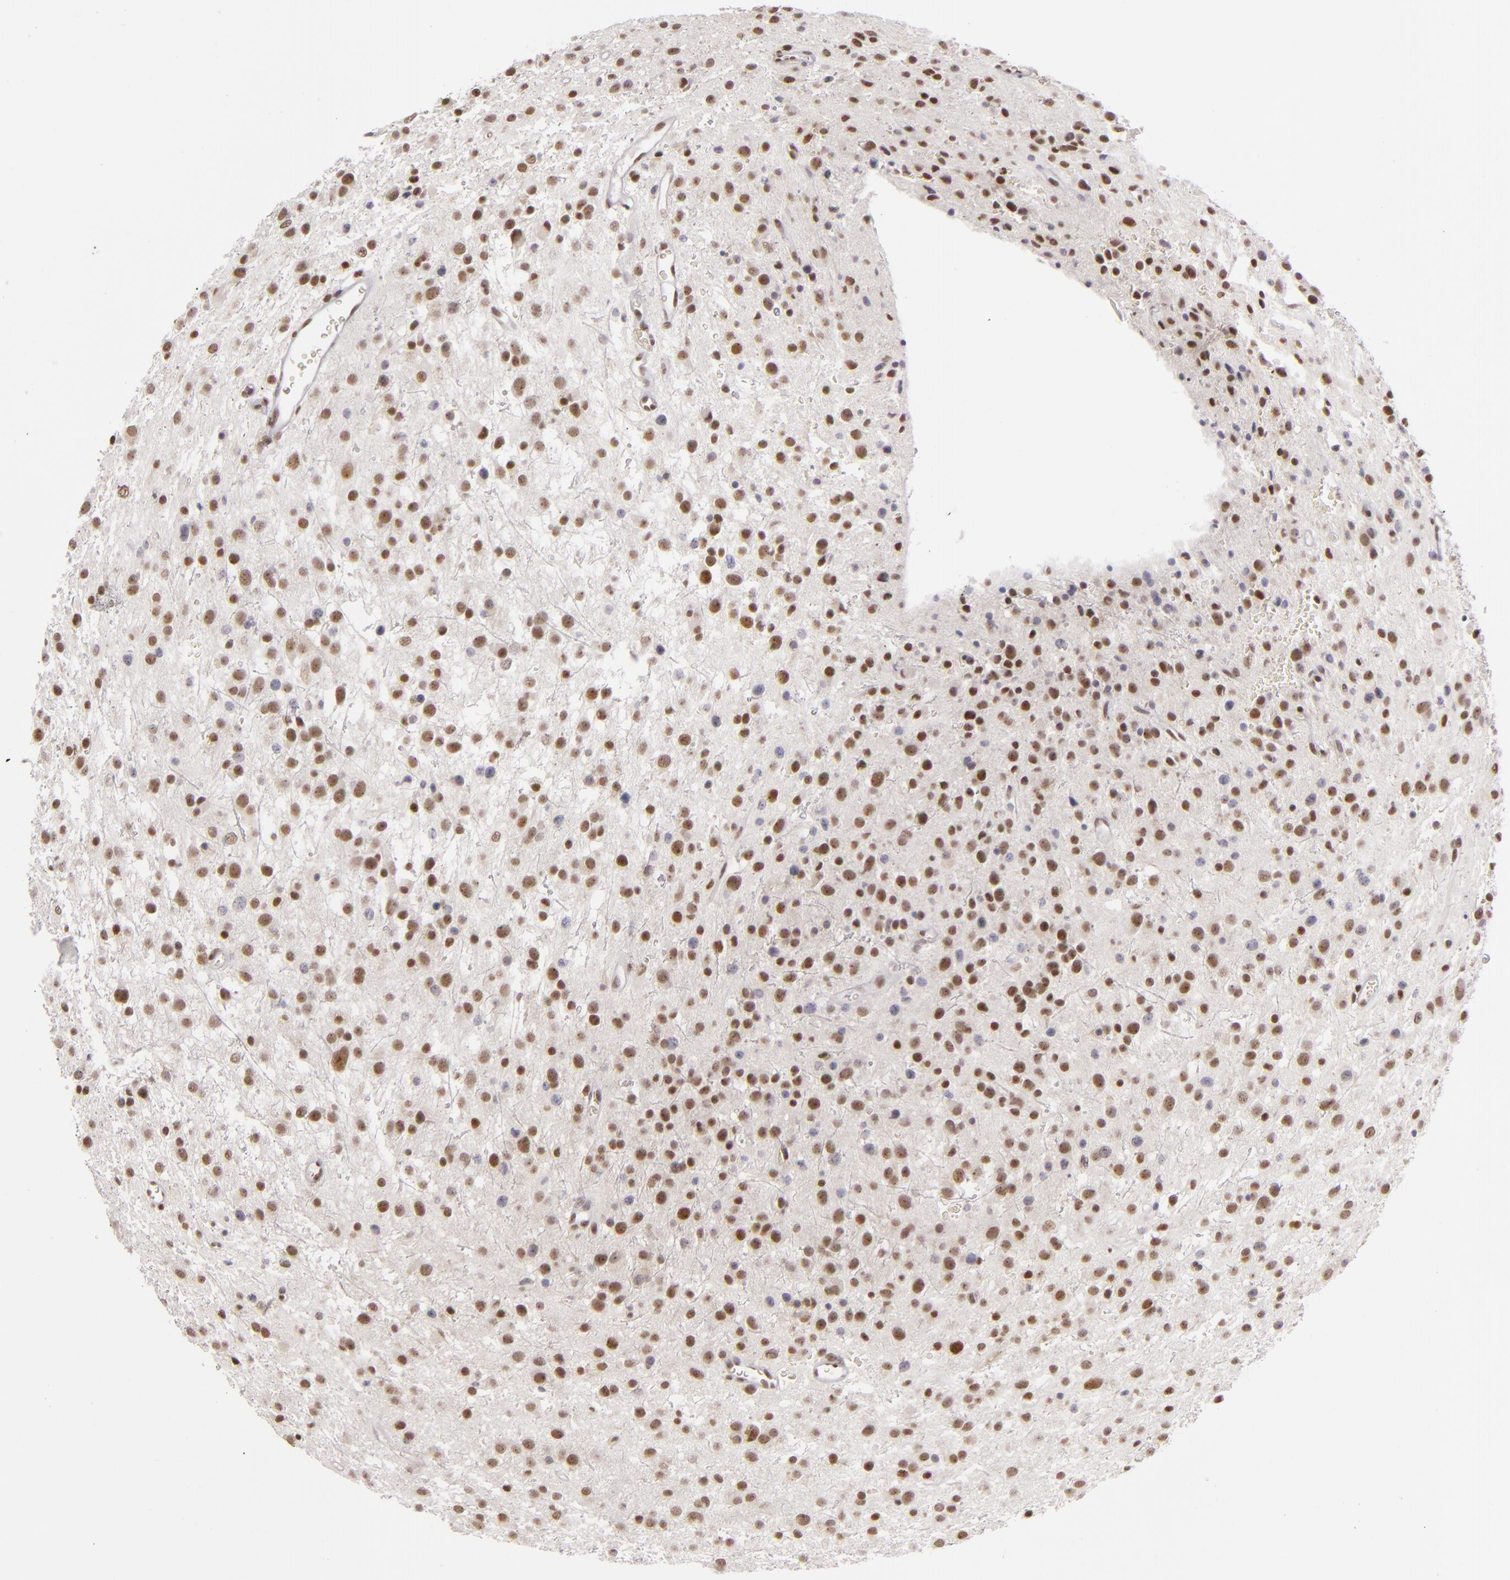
{"staining": {"intensity": "moderate", "quantity": ">75%", "location": "nuclear"}, "tissue": "glioma", "cell_type": "Tumor cells", "image_type": "cancer", "snomed": [{"axis": "morphology", "description": "Glioma, malignant, Low grade"}, {"axis": "topography", "description": "Brain"}], "caption": "Immunohistochemical staining of human glioma exhibits medium levels of moderate nuclear protein positivity in approximately >75% of tumor cells. The protein of interest is shown in brown color, while the nuclei are stained blue.", "gene": "DAXX", "patient": {"sex": "female", "age": 36}}